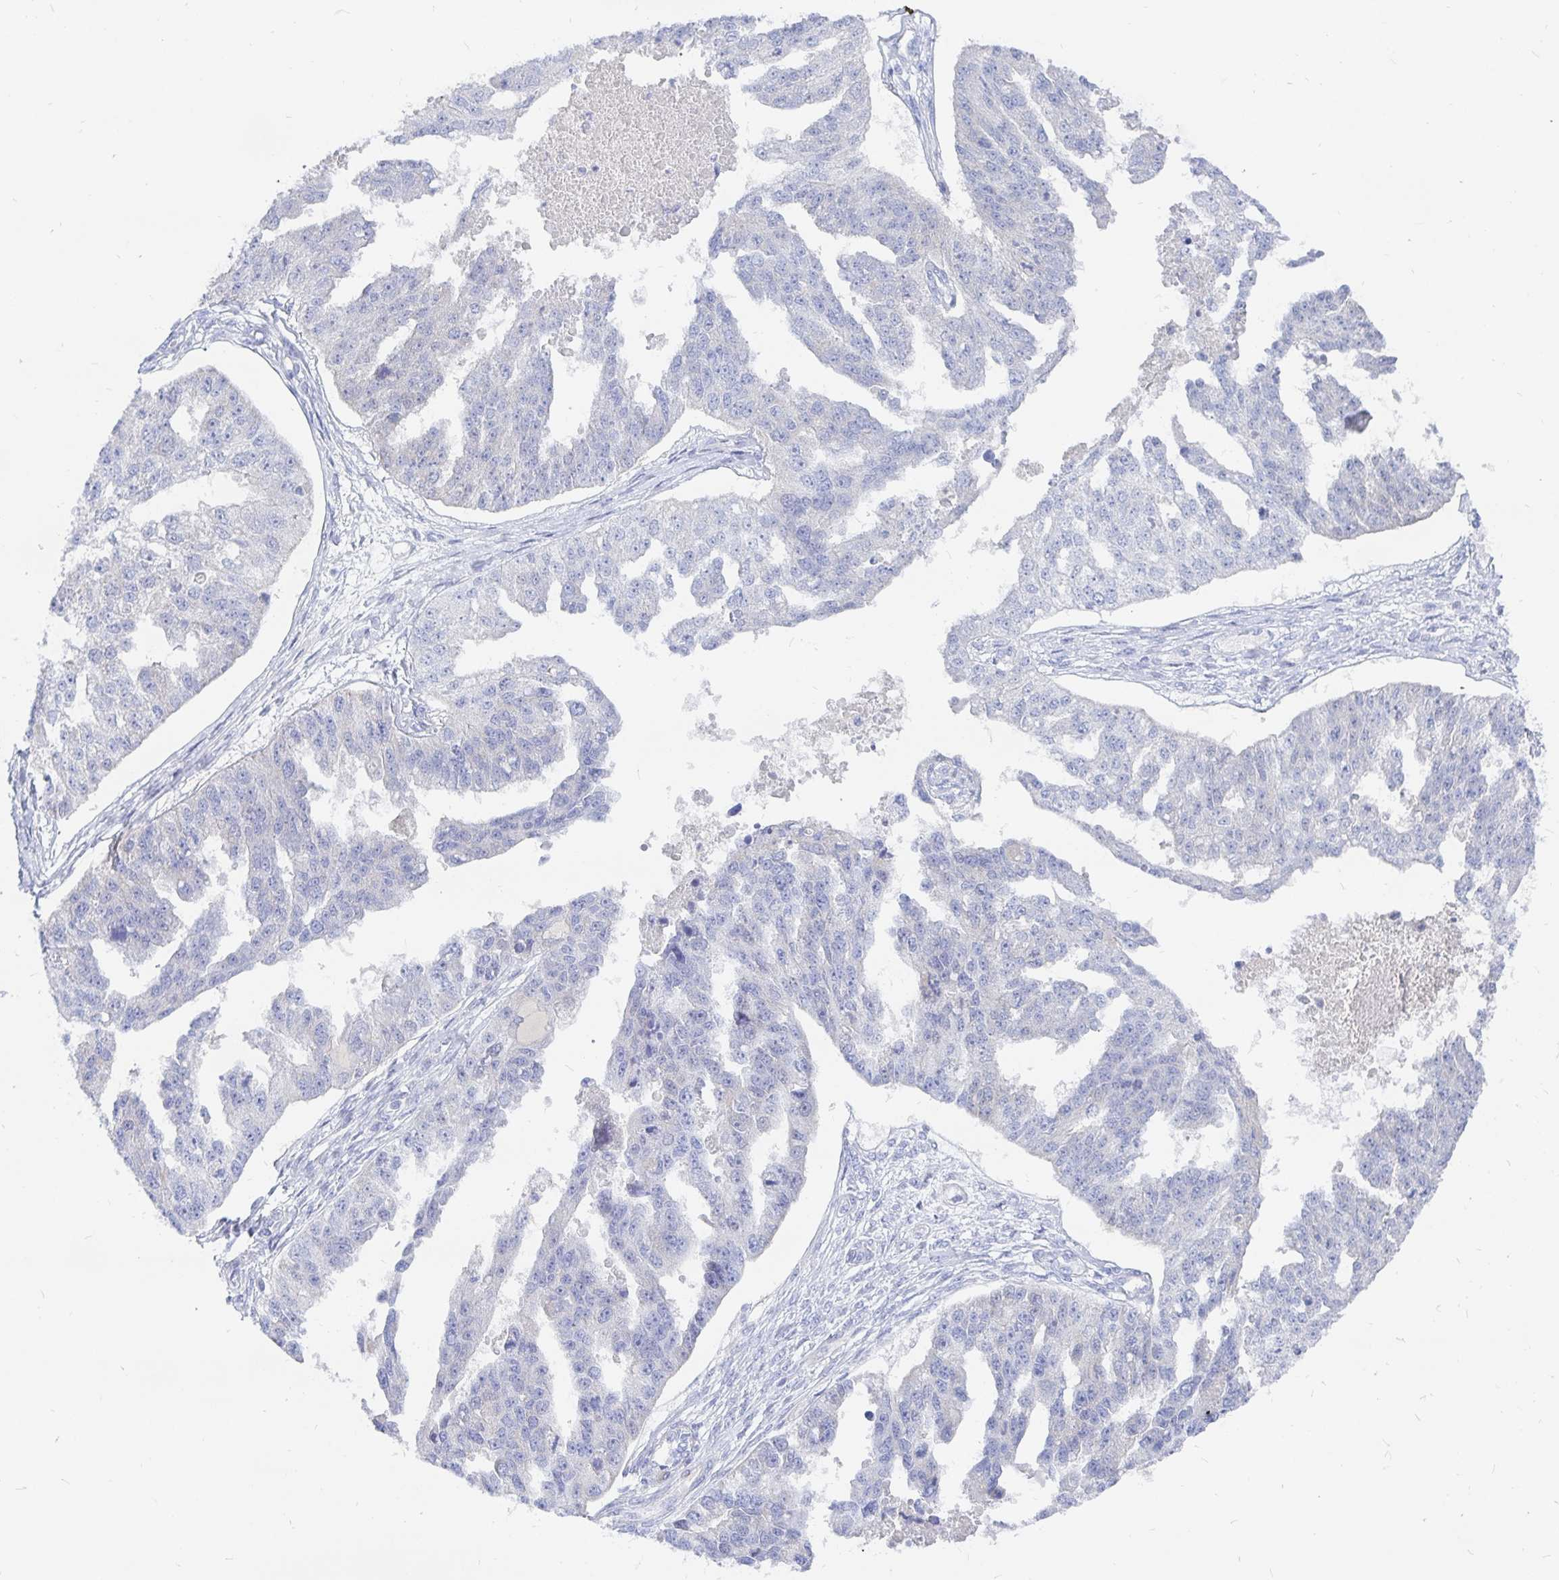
{"staining": {"intensity": "negative", "quantity": "none", "location": "none"}, "tissue": "ovarian cancer", "cell_type": "Tumor cells", "image_type": "cancer", "snomed": [{"axis": "morphology", "description": "Cystadenocarcinoma, serous, NOS"}, {"axis": "topography", "description": "Ovary"}], "caption": "There is no significant positivity in tumor cells of ovarian cancer (serous cystadenocarcinoma).", "gene": "COX16", "patient": {"sex": "female", "age": 58}}